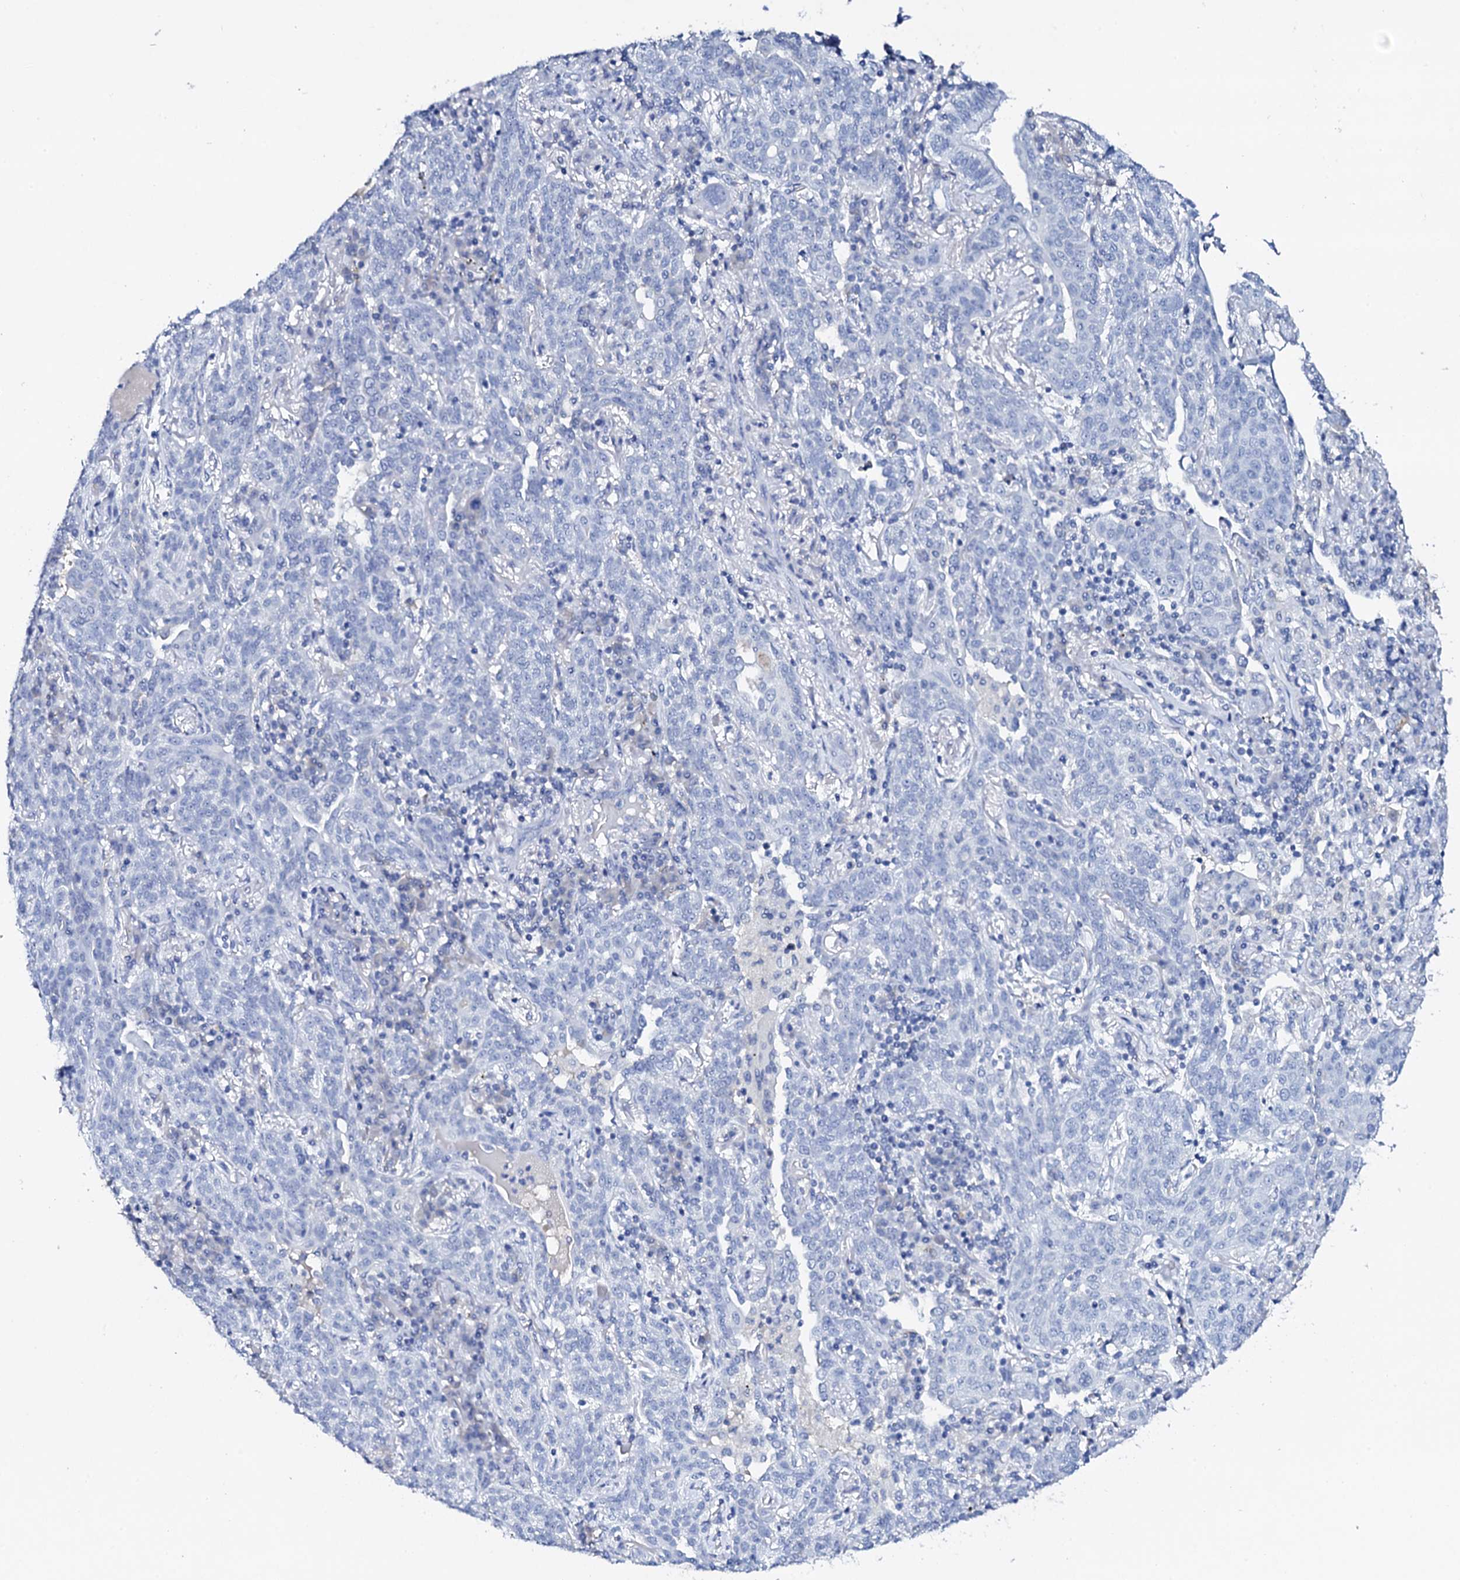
{"staining": {"intensity": "negative", "quantity": "none", "location": "none"}, "tissue": "lung cancer", "cell_type": "Tumor cells", "image_type": "cancer", "snomed": [{"axis": "morphology", "description": "Squamous cell carcinoma, NOS"}, {"axis": "topography", "description": "Lung"}], "caption": "Lung squamous cell carcinoma was stained to show a protein in brown. There is no significant positivity in tumor cells.", "gene": "FBXL16", "patient": {"sex": "female", "age": 70}}